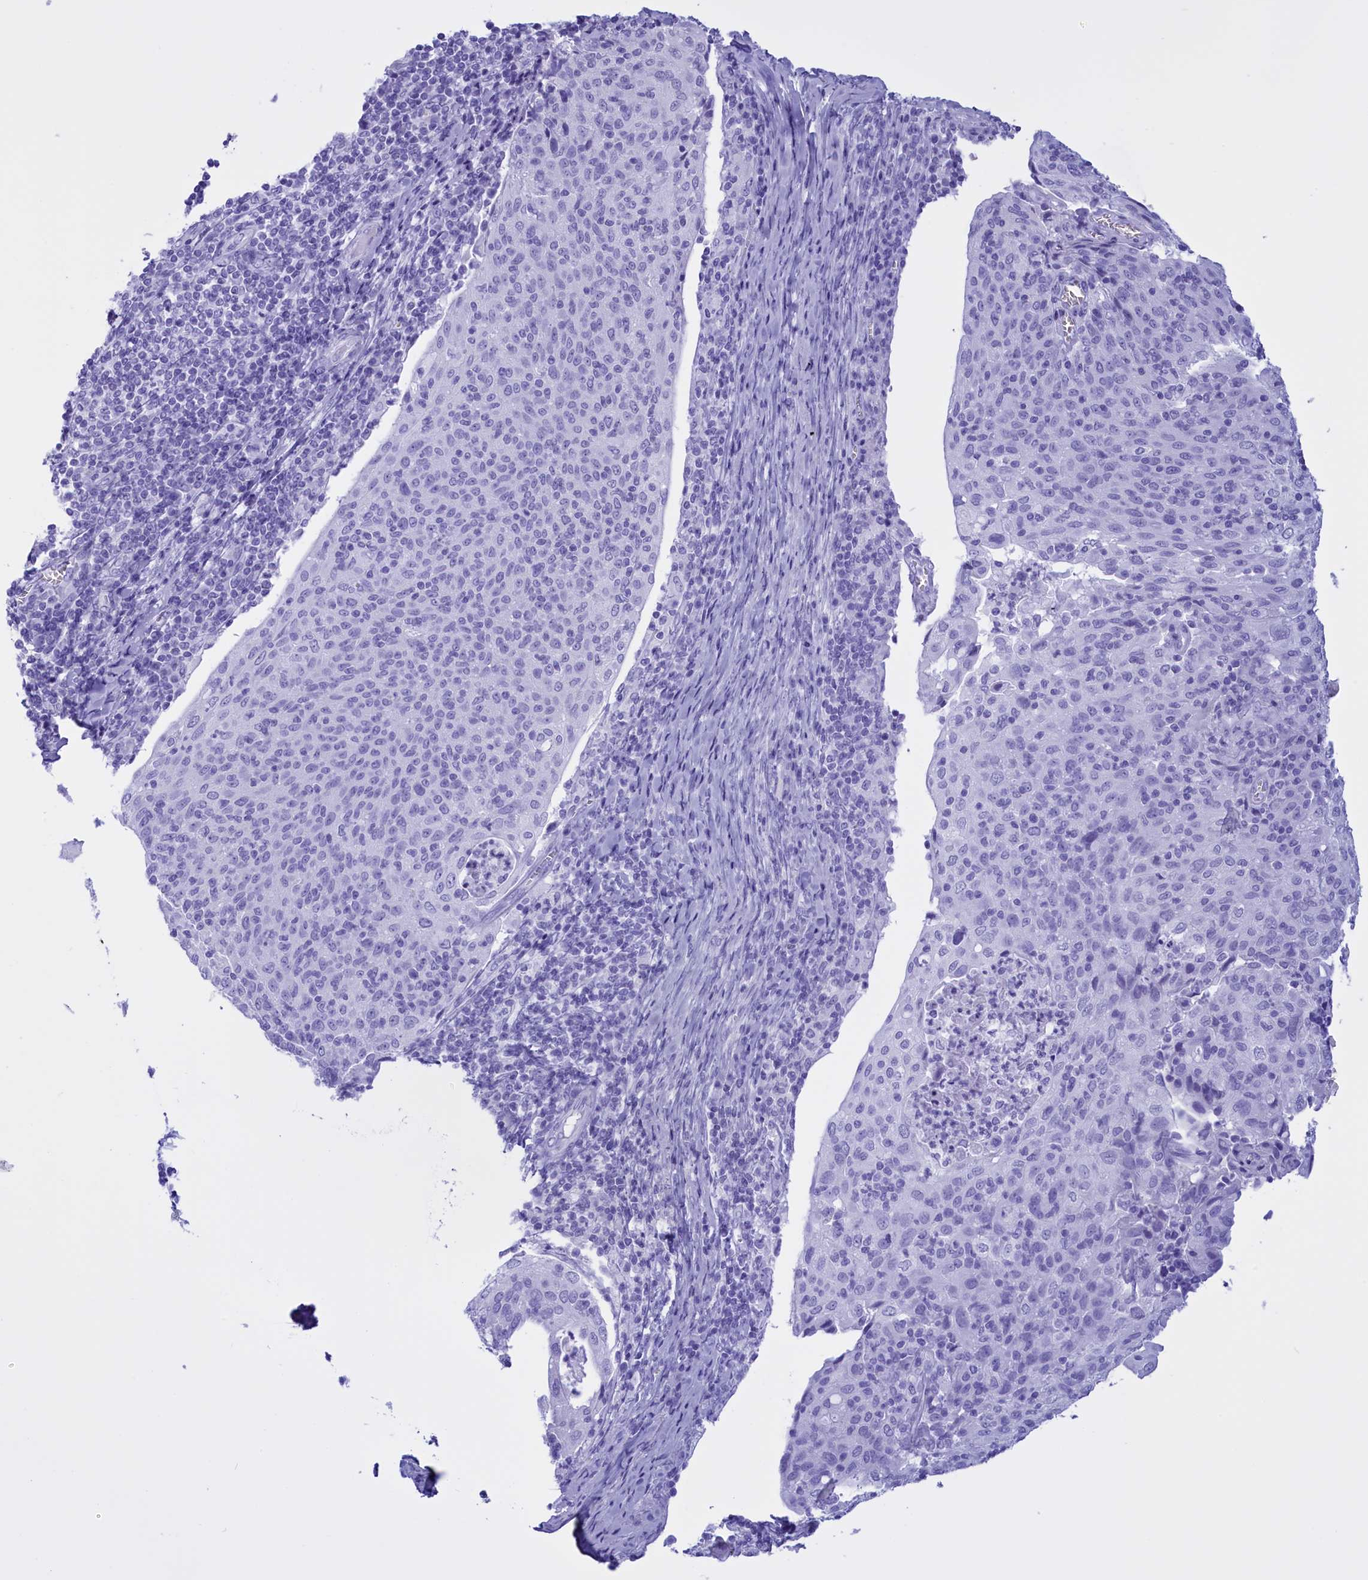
{"staining": {"intensity": "negative", "quantity": "none", "location": "none"}, "tissue": "cervical cancer", "cell_type": "Tumor cells", "image_type": "cancer", "snomed": [{"axis": "morphology", "description": "Squamous cell carcinoma, NOS"}, {"axis": "topography", "description": "Cervix"}], "caption": "Tumor cells are negative for protein expression in human squamous cell carcinoma (cervical).", "gene": "BRI3", "patient": {"sex": "female", "age": 52}}